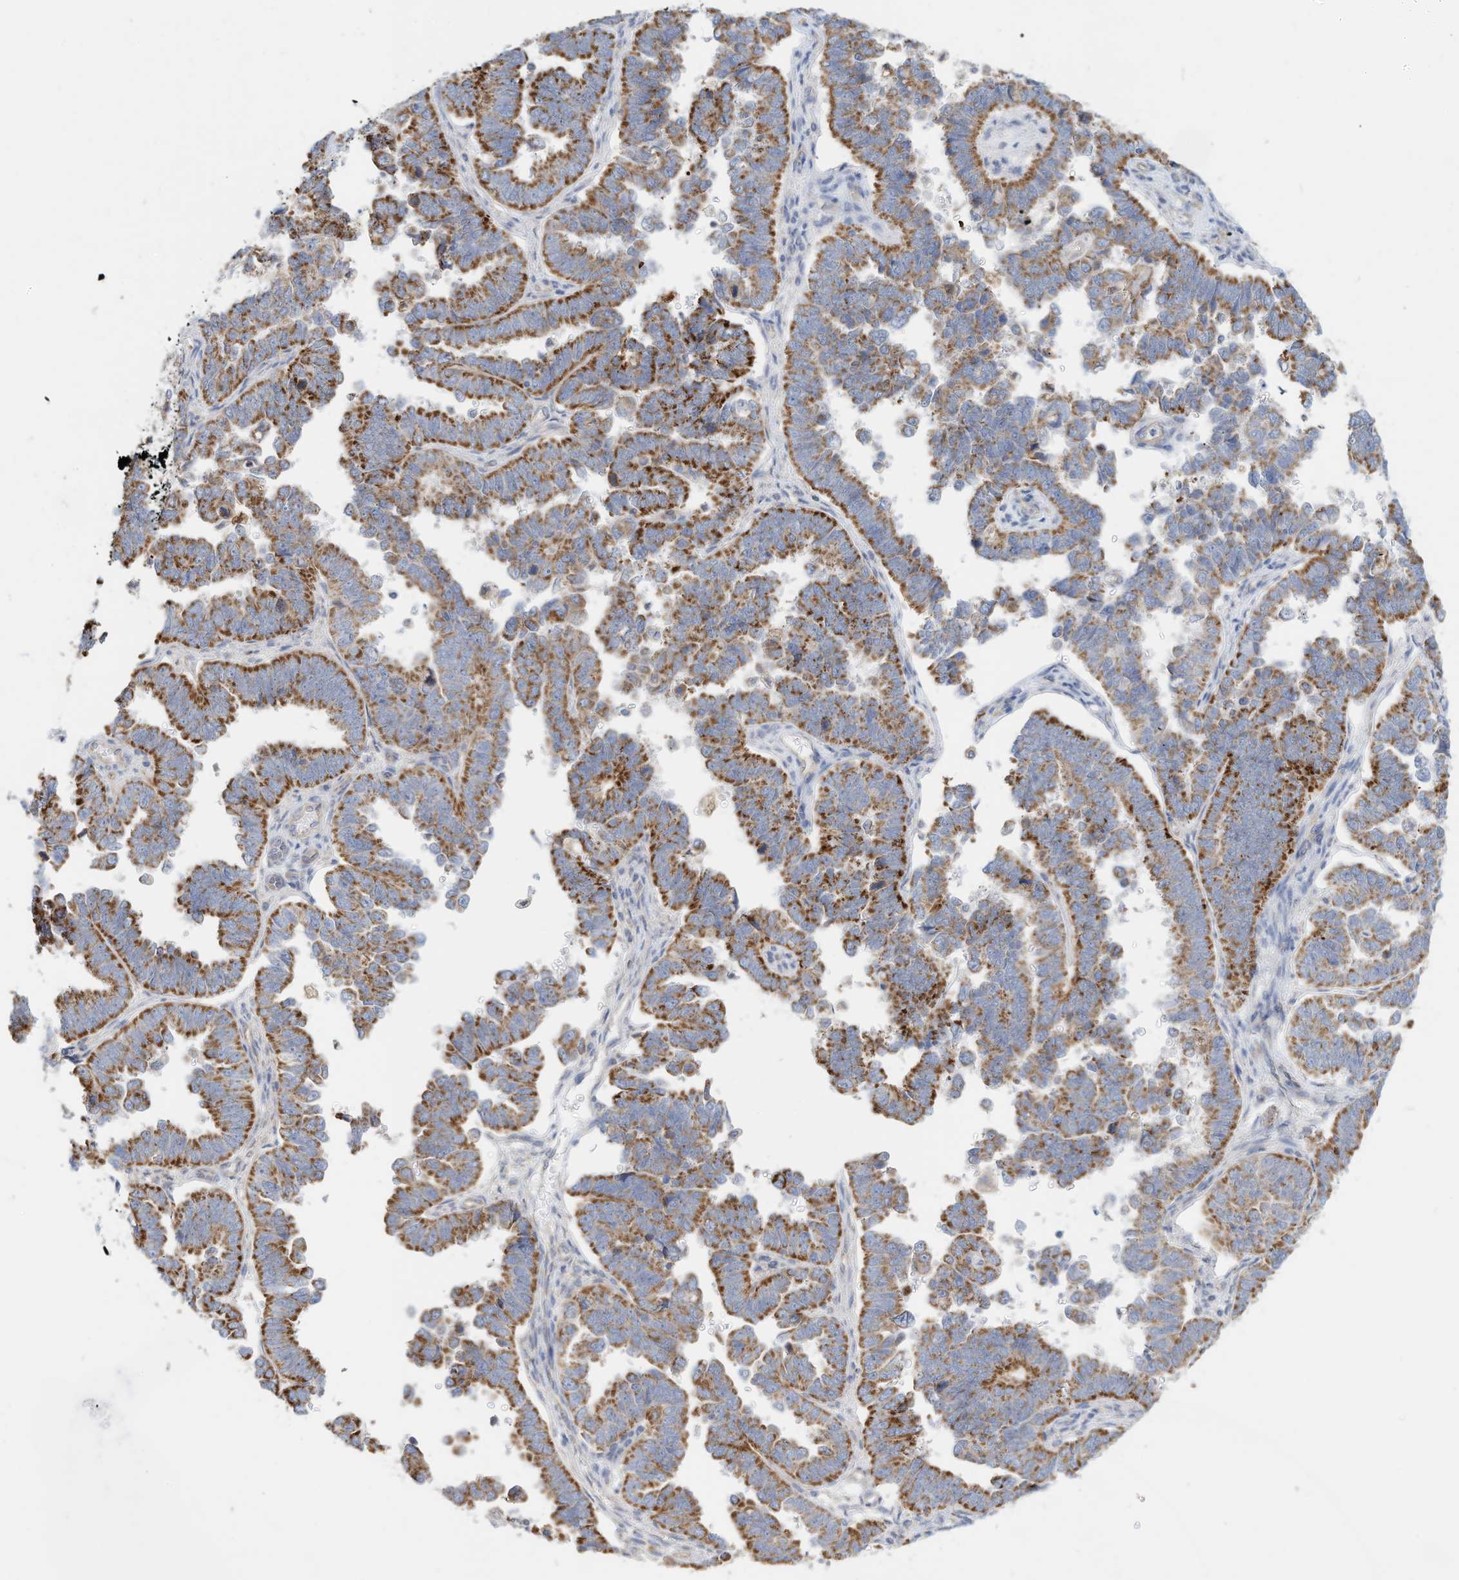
{"staining": {"intensity": "moderate", "quantity": ">75%", "location": "cytoplasmic/membranous"}, "tissue": "endometrial cancer", "cell_type": "Tumor cells", "image_type": "cancer", "snomed": [{"axis": "morphology", "description": "Adenocarcinoma, NOS"}, {"axis": "topography", "description": "Endometrium"}], "caption": "A micrograph of adenocarcinoma (endometrial) stained for a protein displays moderate cytoplasmic/membranous brown staining in tumor cells.", "gene": "RHOH", "patient": {"sex": "female", "age": 75}}